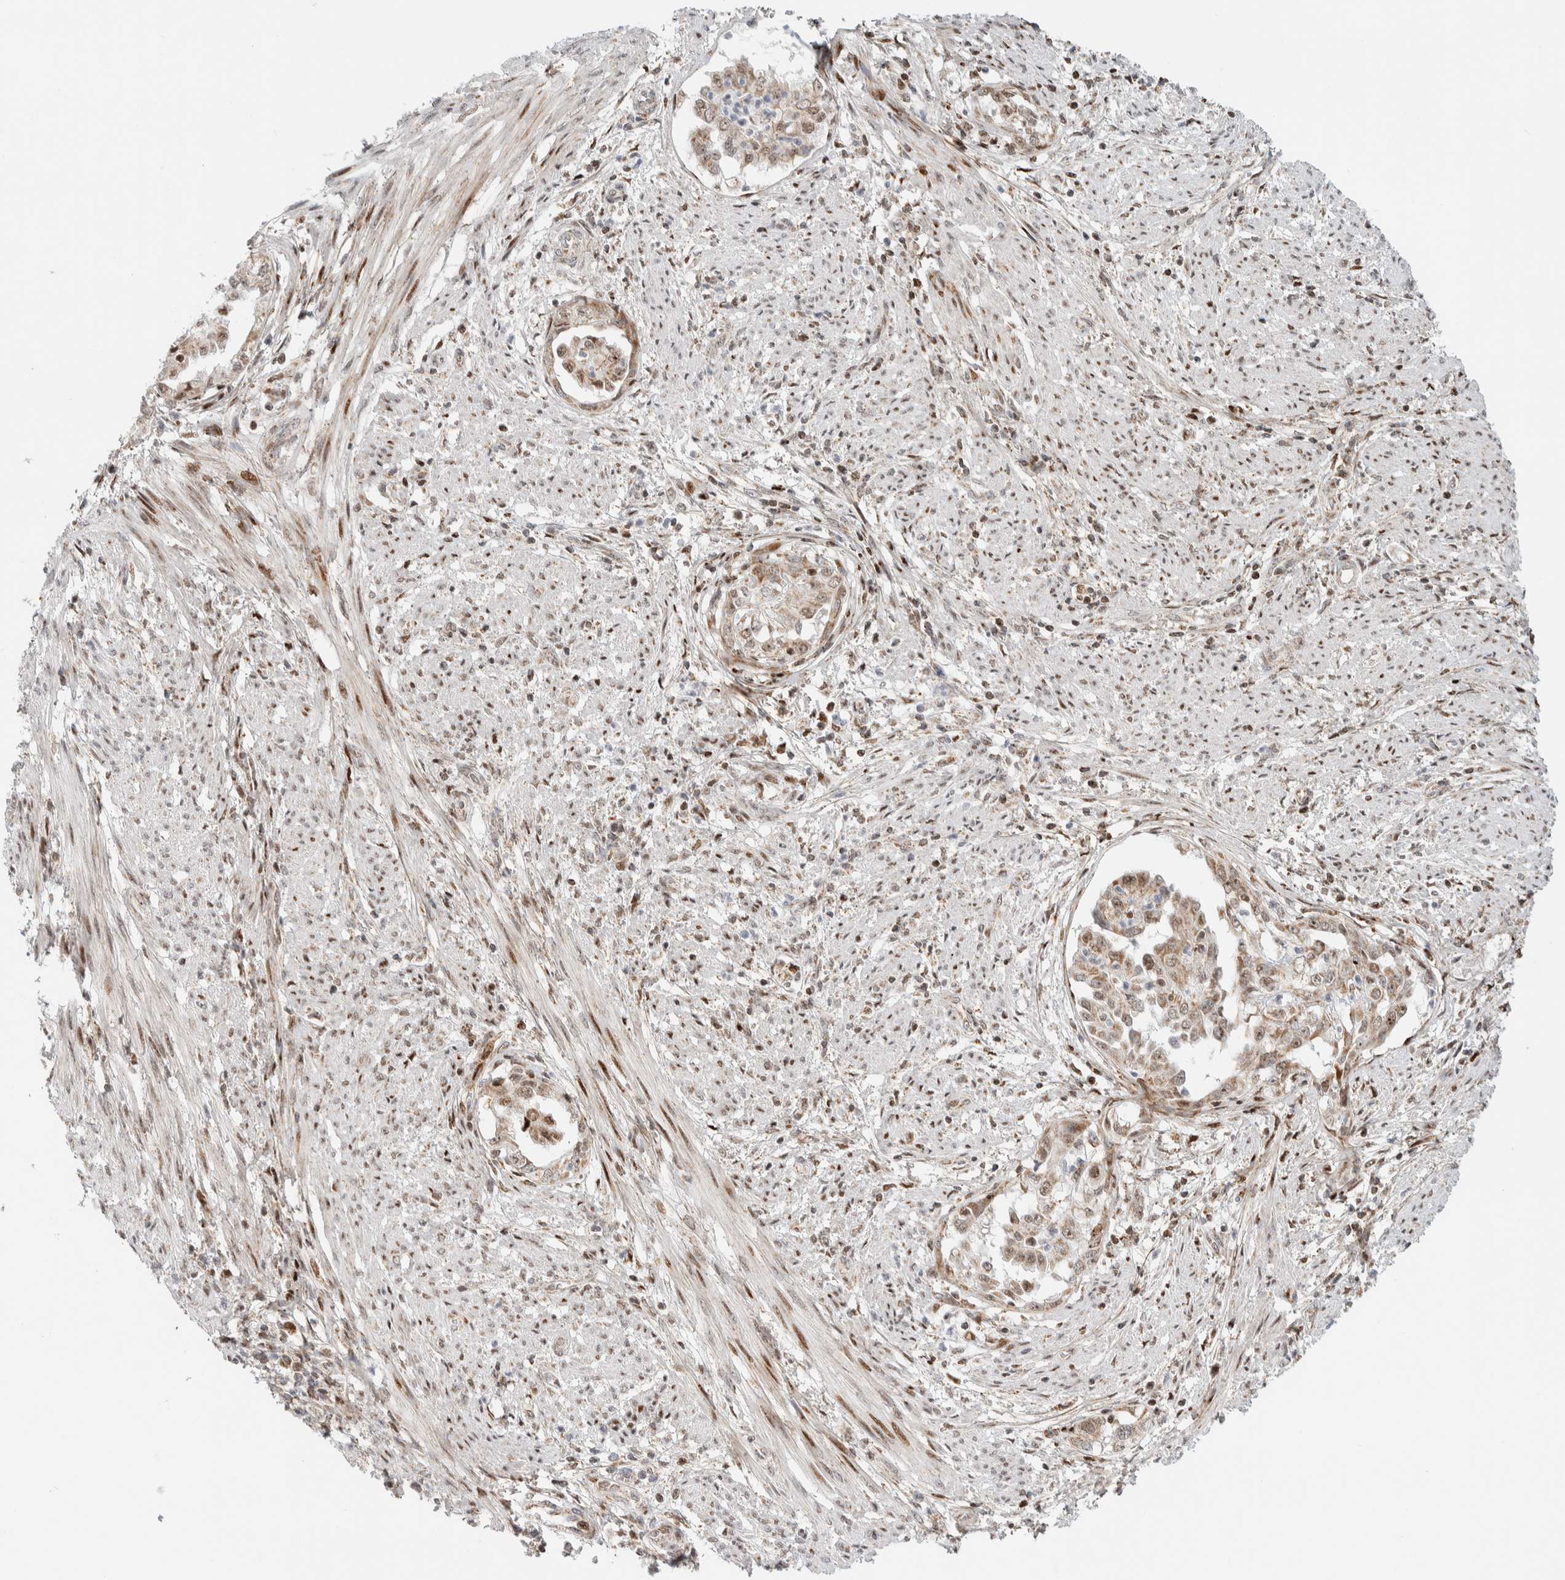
{"staining": {"intensity": "moderate", "quantity": ">75%", "location": "cytoplasmic/membranous,nuclear"}, "tissue": "endometrial cancer", "cell_type": "Tumor cells", "image_type": "cancer", "snomed": [{"axis": "morphology", "description": "Adenocarcinoma, NOS"}, {"axis": "topography", "description": "Endometrium"}], "caption": "This histopathology image reveals endometrial adenocarcinoma stained with immunohistochemistry to label a protein in brown. The cytoplasmic/membranous and nuclear of tumor cells show moderate positivity for the protein. Nuclei are counter-stained blue.", "gene": "TSPAN32", "patient": {"sex": "female", "age": 85}}